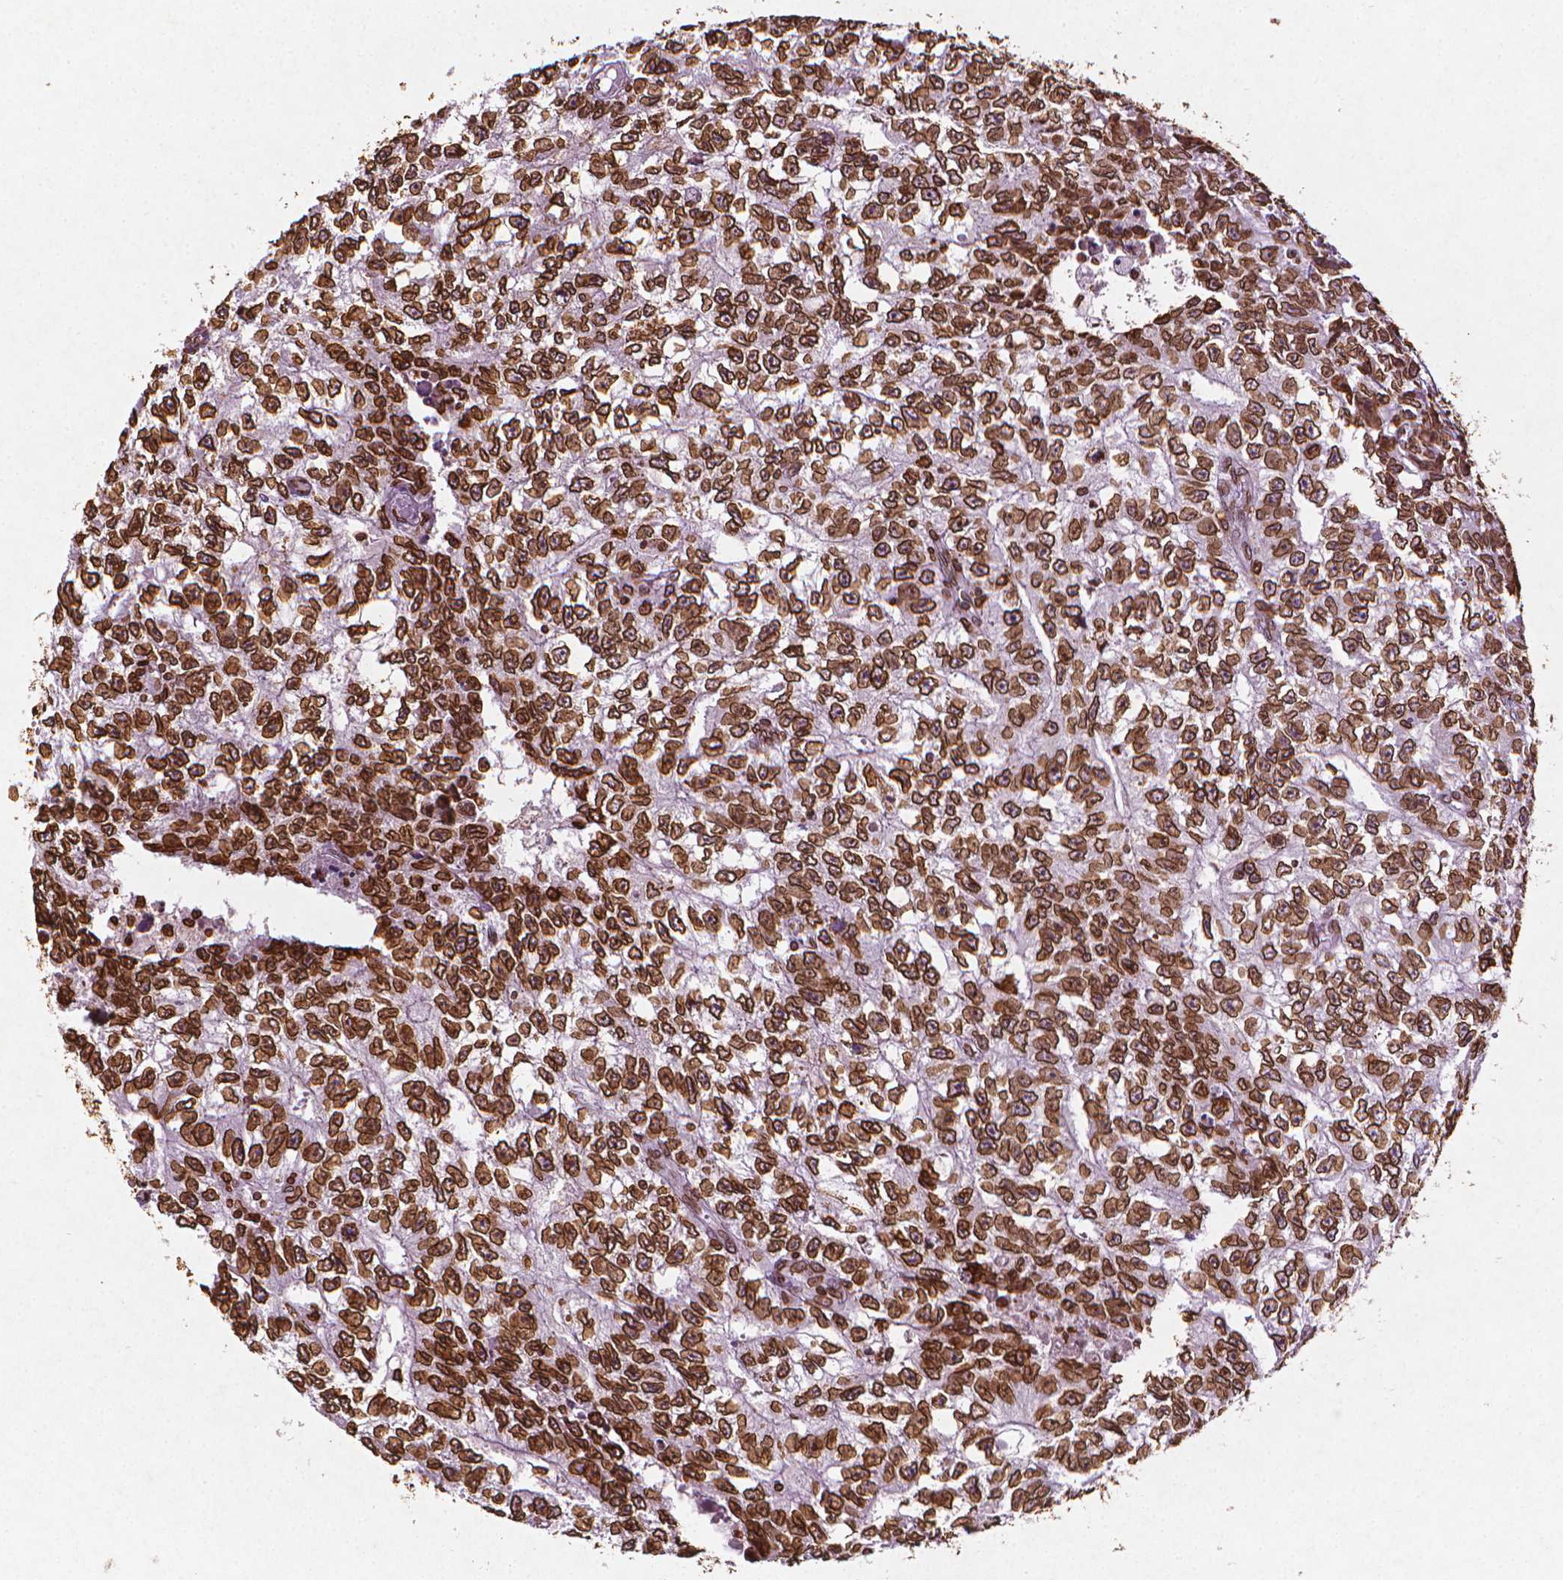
{"staining": {"intensity": "strong", "quantity": ">75%", "location": "cytoplasmic/membranous,nuclear"}, "tissue": "testis cancer", "cell_type": "Tumor cells", "image_type": "cancer", "snomed": [{"axis": "morphology", "description": "Carcinoma, Embryonal, NOS"}, {"axis": "morphology", "description": "Teratoma, malignant, NOS"}, {"axis": "topography", "description": "Testis"}], "caption": "About >75% of tumor cells in human testis cancer (teratoma (malignant)) reveal strong cytoplasmic/membranous and nuclear protein staining as visualized by brown immunohistochemical staining.", "gene": "LMNB1", "patient": {"sex": "male", "age": 24}}